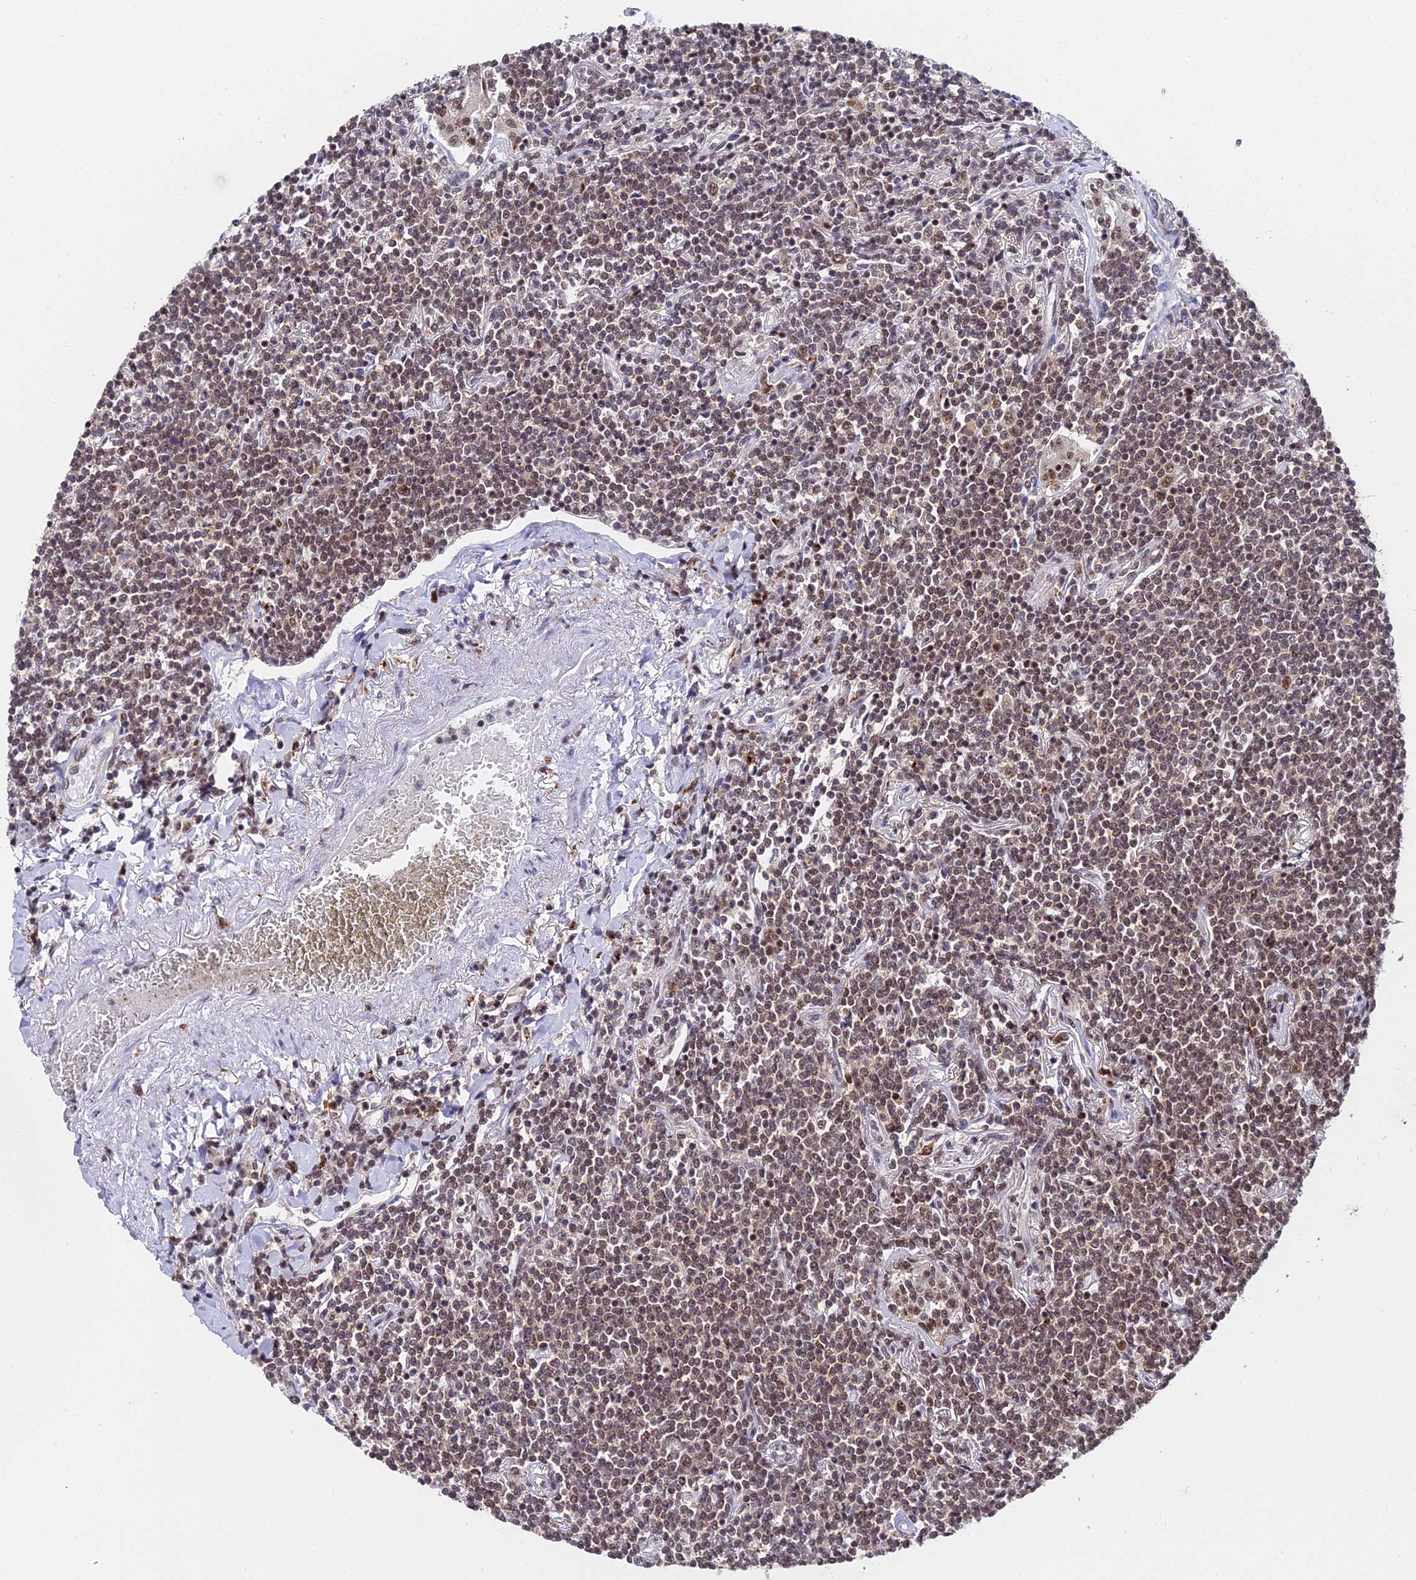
{"staining": {"intensity": "moderate", "quantity": ">75%", "location": "nuclear"}, "tissue": "lymphoma", "cell_type": "Tumor cells", "image_type": "cancer", "snomed": [{"axis": "morphology", "description": "Malignant lymphoma, non-Hodgkin's type, Low grade"}, {"axis": "topography", "description": "Lung"}], "caption": "Immunohistochemistry micrograph of human low-grade malignant lymphoma, non-Hodgkin's type stained for a protein (brown), which displays medium levels of moderate nuclear staining in about >75% of tumor cells.", "gene": "MAGOHB", "patient": {"sex": "female", "age": 71}}